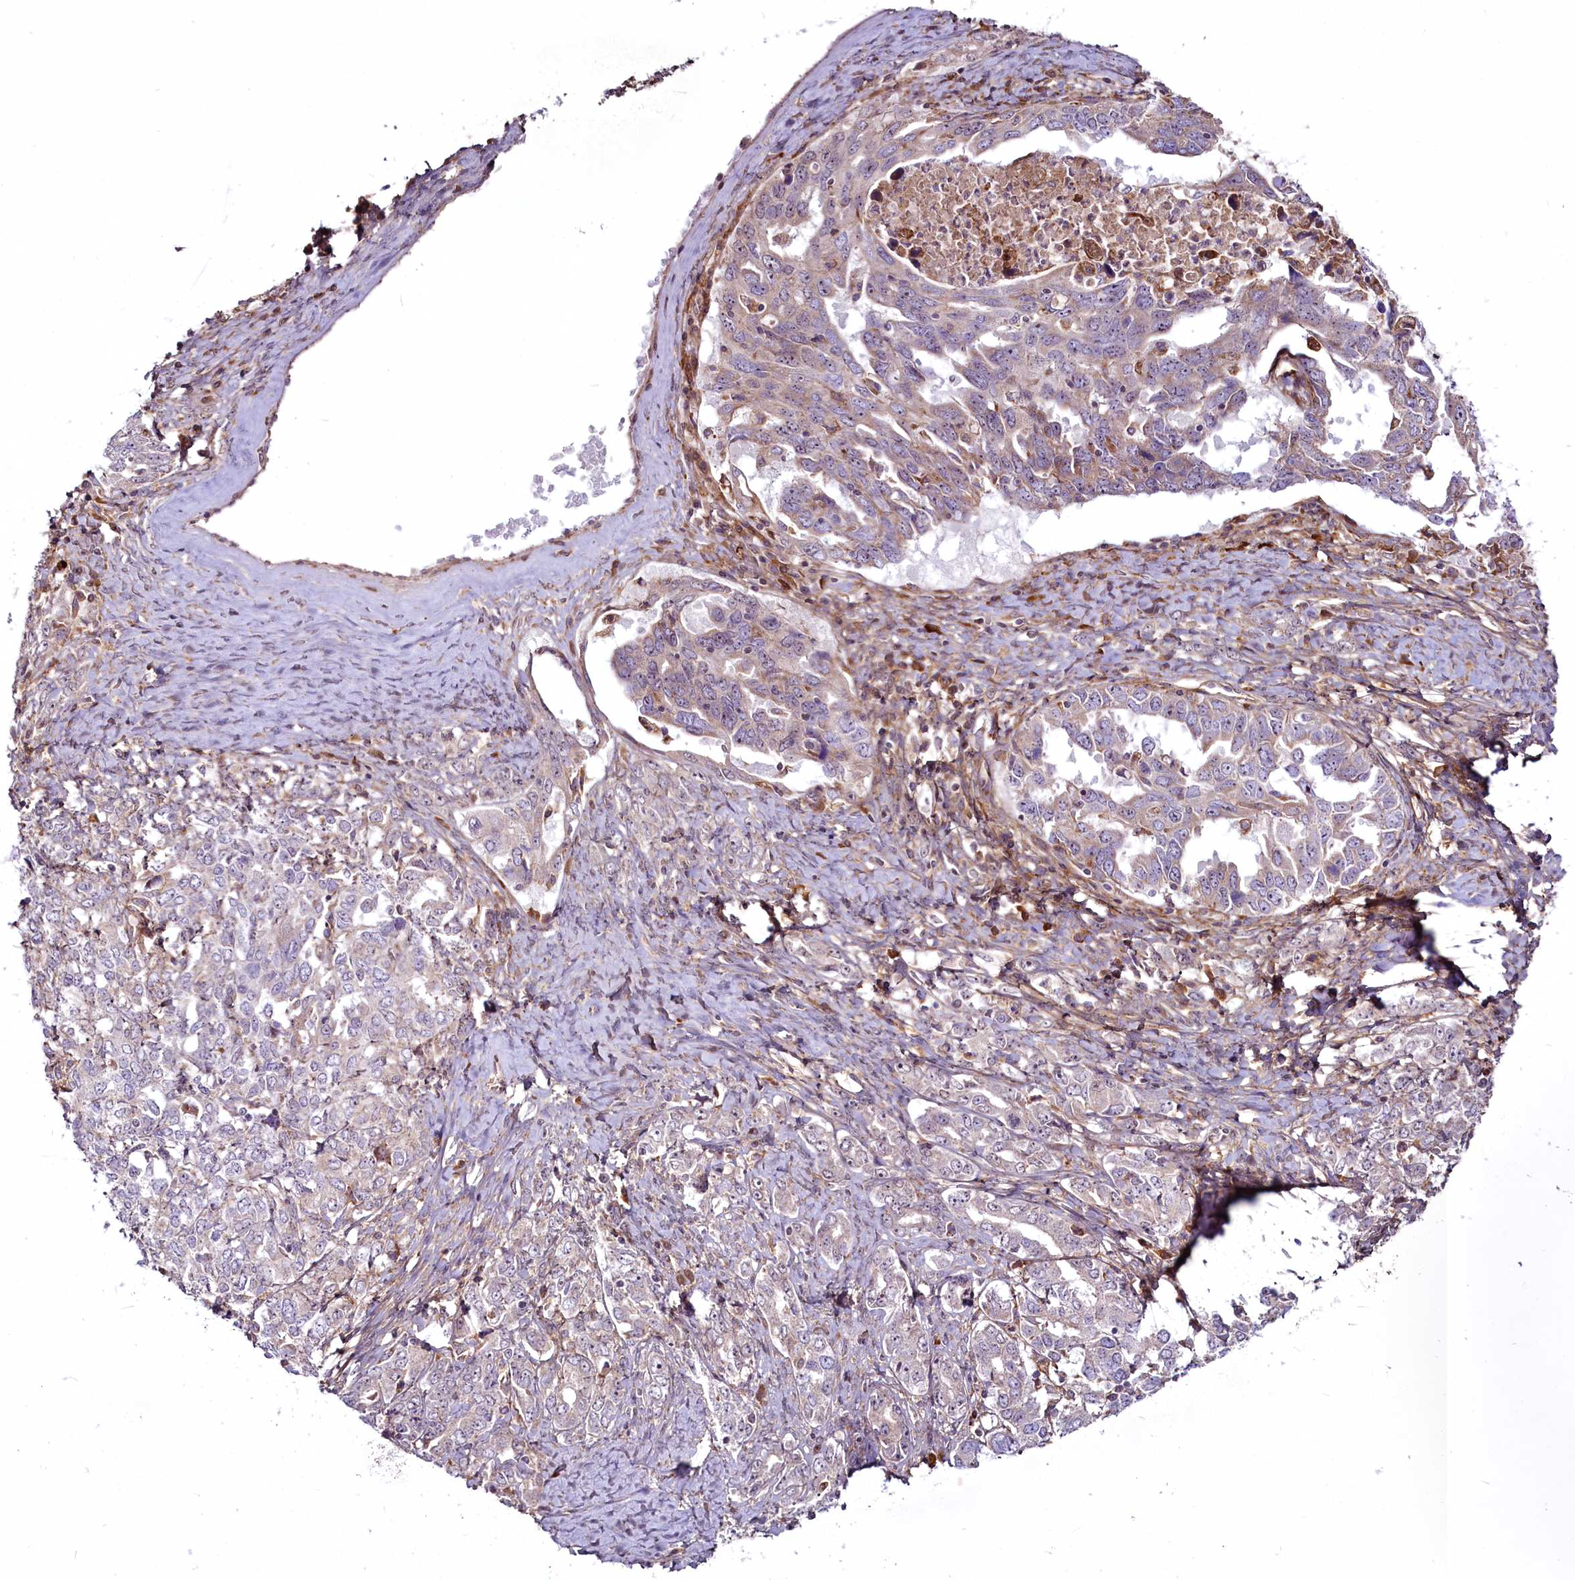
{"staining": {"intensity": "negative", "quantity": "none", "location": "none"}, "tissue": "ovarian cancer", "cell_type": "Tumor cells", "image_type": "cancer", "snomed": [{"axis": "morphology", "description": "Carcinoma, endometroid"}, {"axis": "topography", "description": "Ovary"}], "caption": "The histopathology image reveals no significant staining in tumor cells of ovarian cancer.", "gene": "RSBN1", "patient": {"sex": "female", "age": 62}}